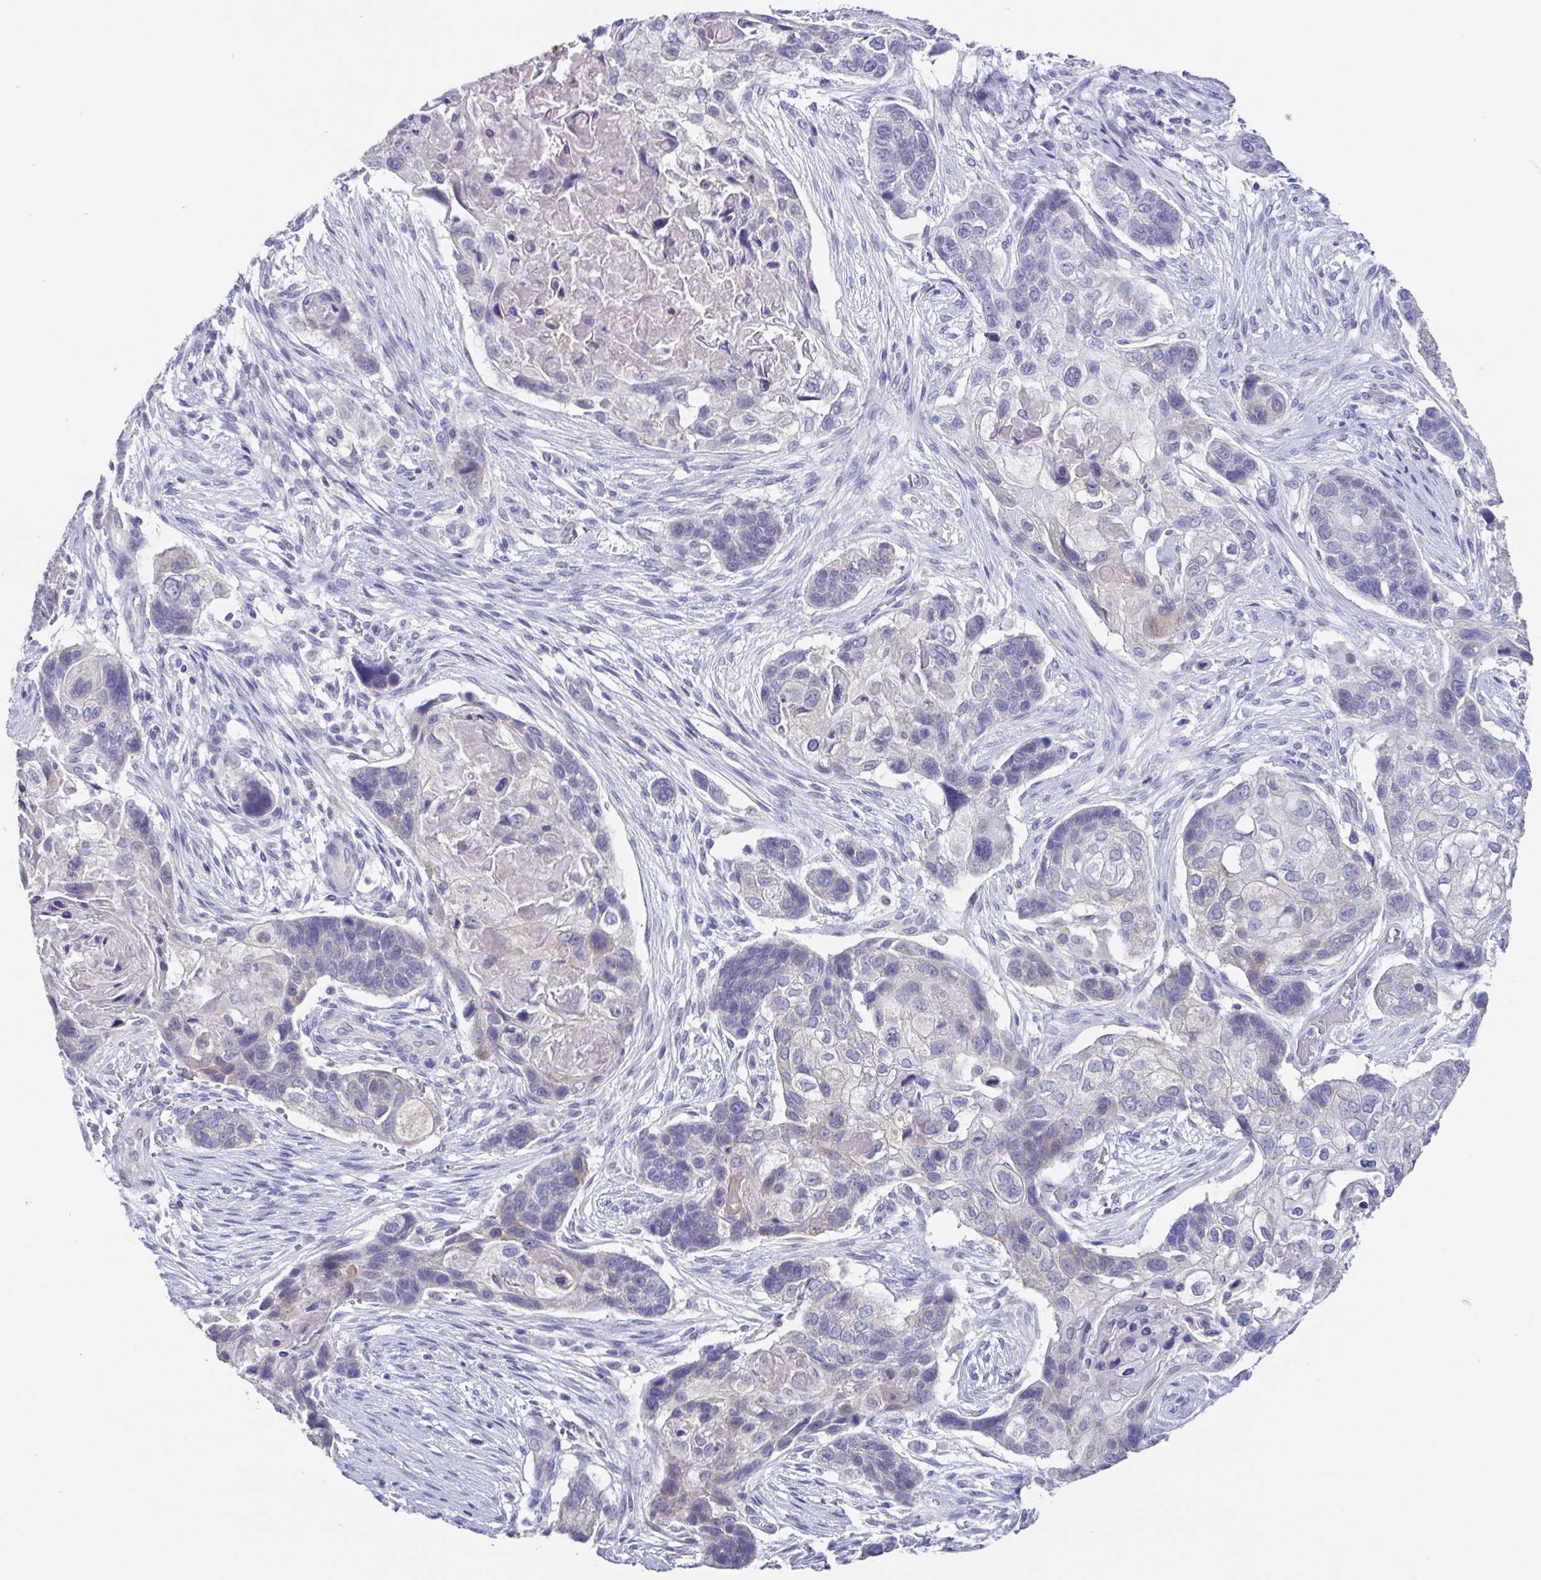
{"staining": {"intensity": "negative", "quantity": "none", "location": "none"}, "tissue": "lung cancer", "cell_type": "Tumor cells", "image_type": "cancer", "snomed": [{"axis": "morphology", "description": "Squamous cell carcinoma, NOS"}, {"axis": "topography", "description": "Lung"}], "caption": "High power microscopy micrograph of an immunohistochemistry micrograph of squamous cell carcinoma (lung), revealing no significant expression in tumor cells.", "gene": "RDH11", "patient": {"sex": "male", "age": 69}}